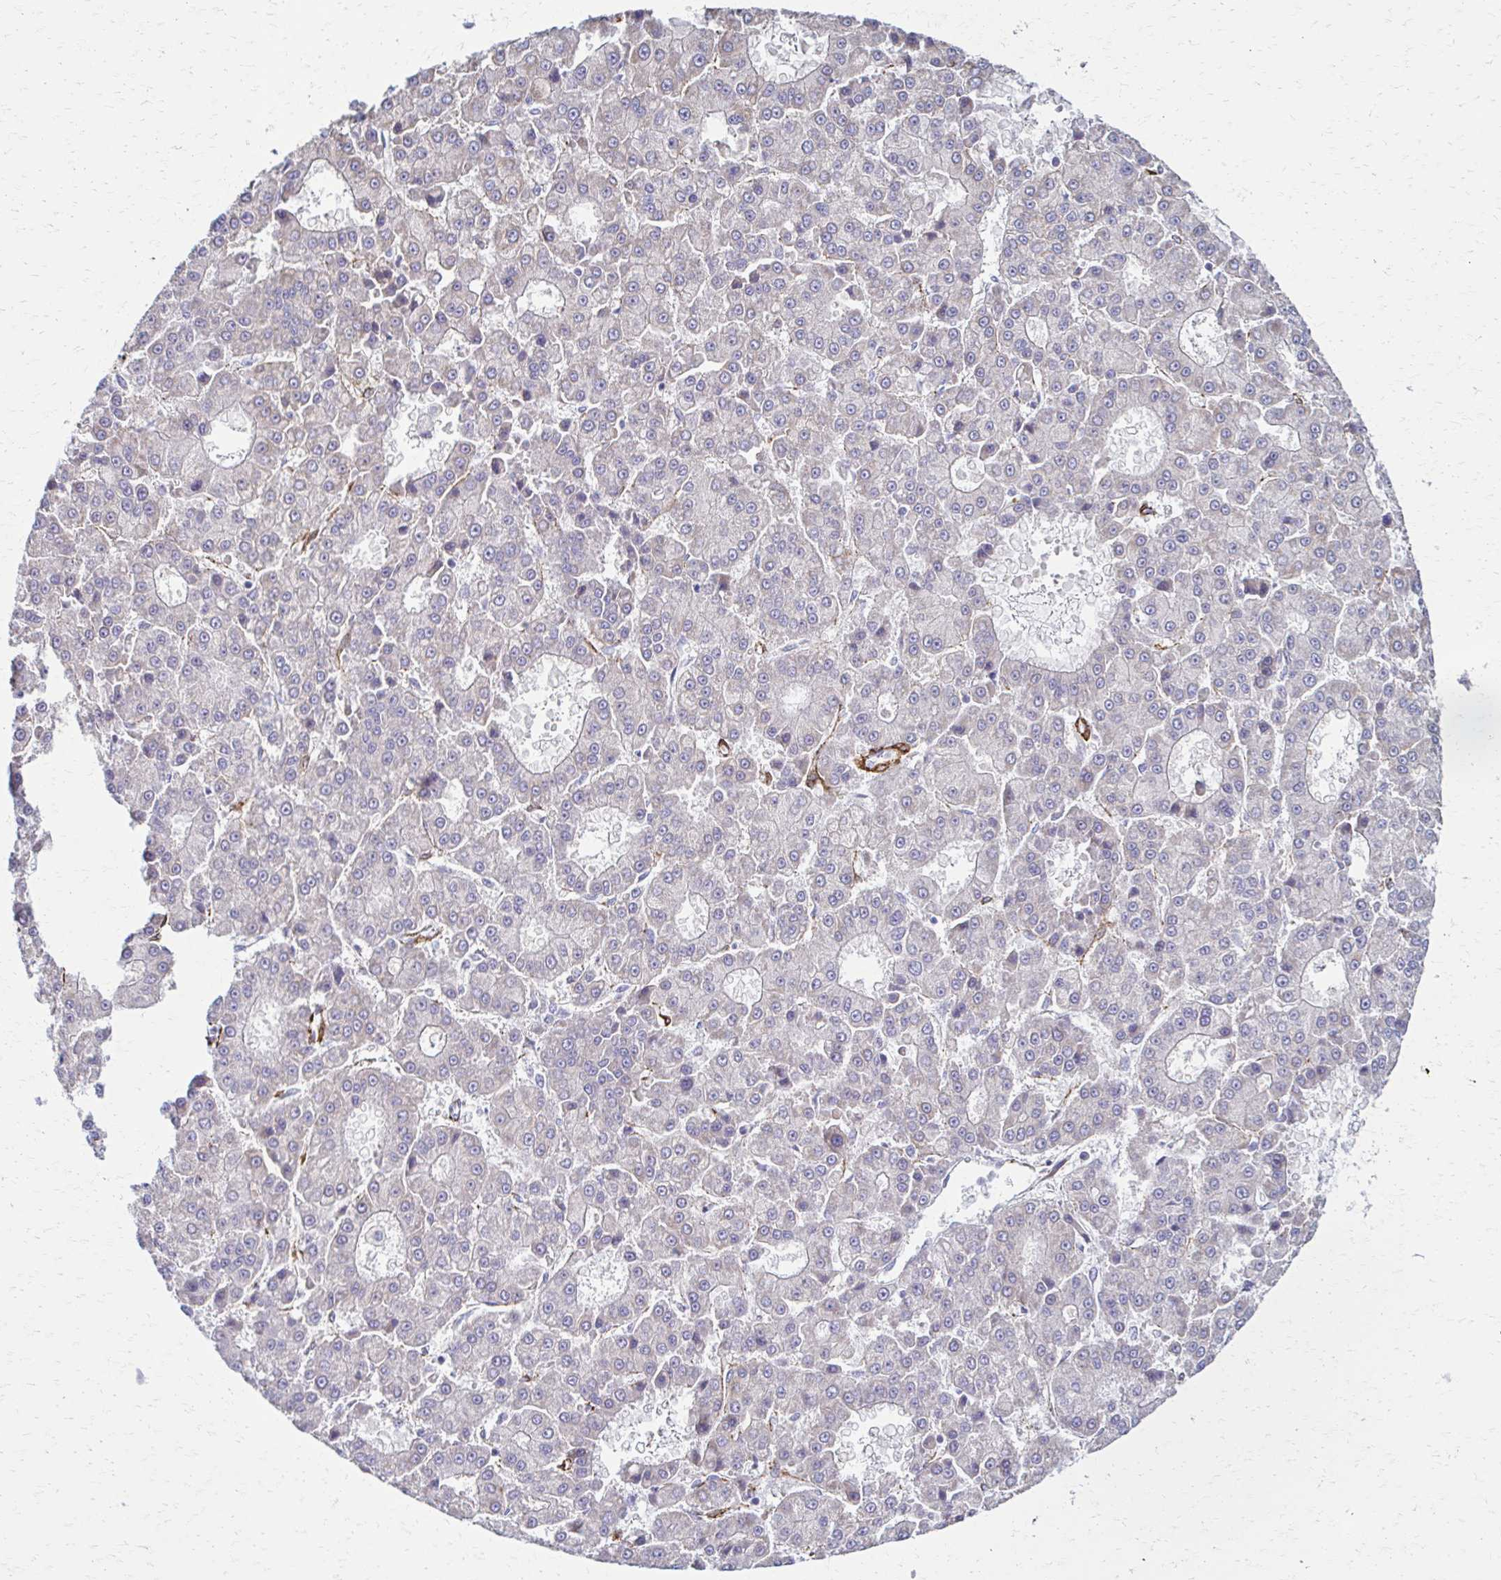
{"staining": {"intensity": "negative", "quantity": "none", "location": "none"}, "tissue": "liver cancer", "cell_type": "Tumor cells", "image_type": "cancer", "snomed": [{"axis": "morphology", "description": "Carcinoma, Hepatocellular, NOS"}, {"axis": "topography", "description": "Liver"}], "caption": "Tumor cells are negative for protein expression in human liver hepatocellular carcinoma. (DAB immunohistochemistry visualized using brightfield microscopy, high magnification).", "gene": "TIMMDC1", "patient": {"sex": "male", "age": 70}}